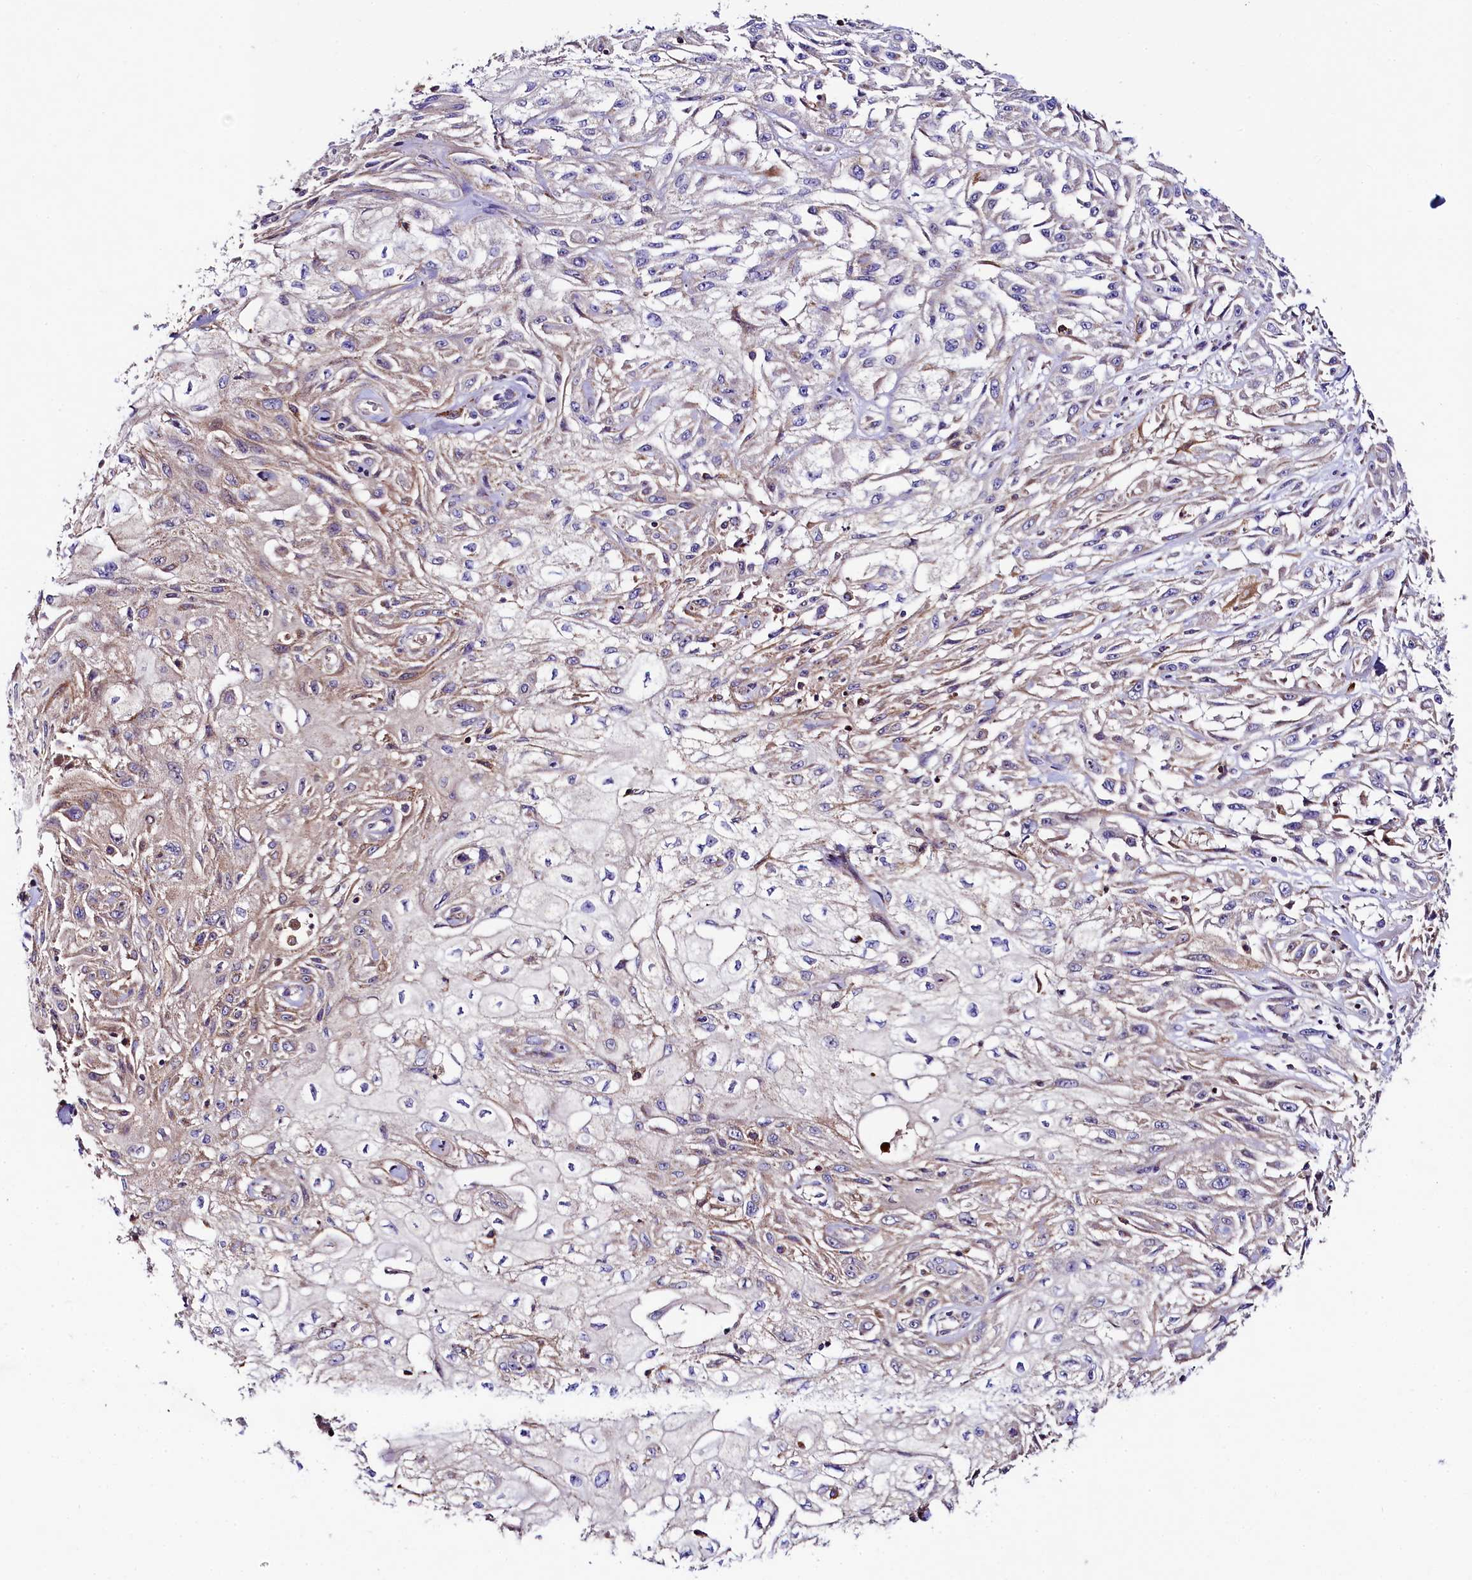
{"staining": {"intensity": "weak", "quantity": "<25%", "location": "cytoplasmic/membranous"}, "tissue": "skin cancer", "cell_type": "Tumor cells", "image_type": "cancer", "snomed": [{"axis": "morphology", "description": "Squamous cell carcinoma, NOS"}, {"axis": "morphology", "description": "Squamous cell carcinoma, metastatic, NOS"}, {"axis": "topography", "description": "Skin"}, {"axis": "topography", "description": "Lymph node"}], "caption": "A high-resolution histopathology image shows immunohistochemistry staining of metastatic squamous cell carcinoma (skin), which exhibits no significant staining in tumor cells. Brightfield microscopy of IHC stained with DAB (brown) and hematoxylin (blue), captured at high magnification.", "gene": "CLYBL", "patient": {"sex": "male", "age": 75}}